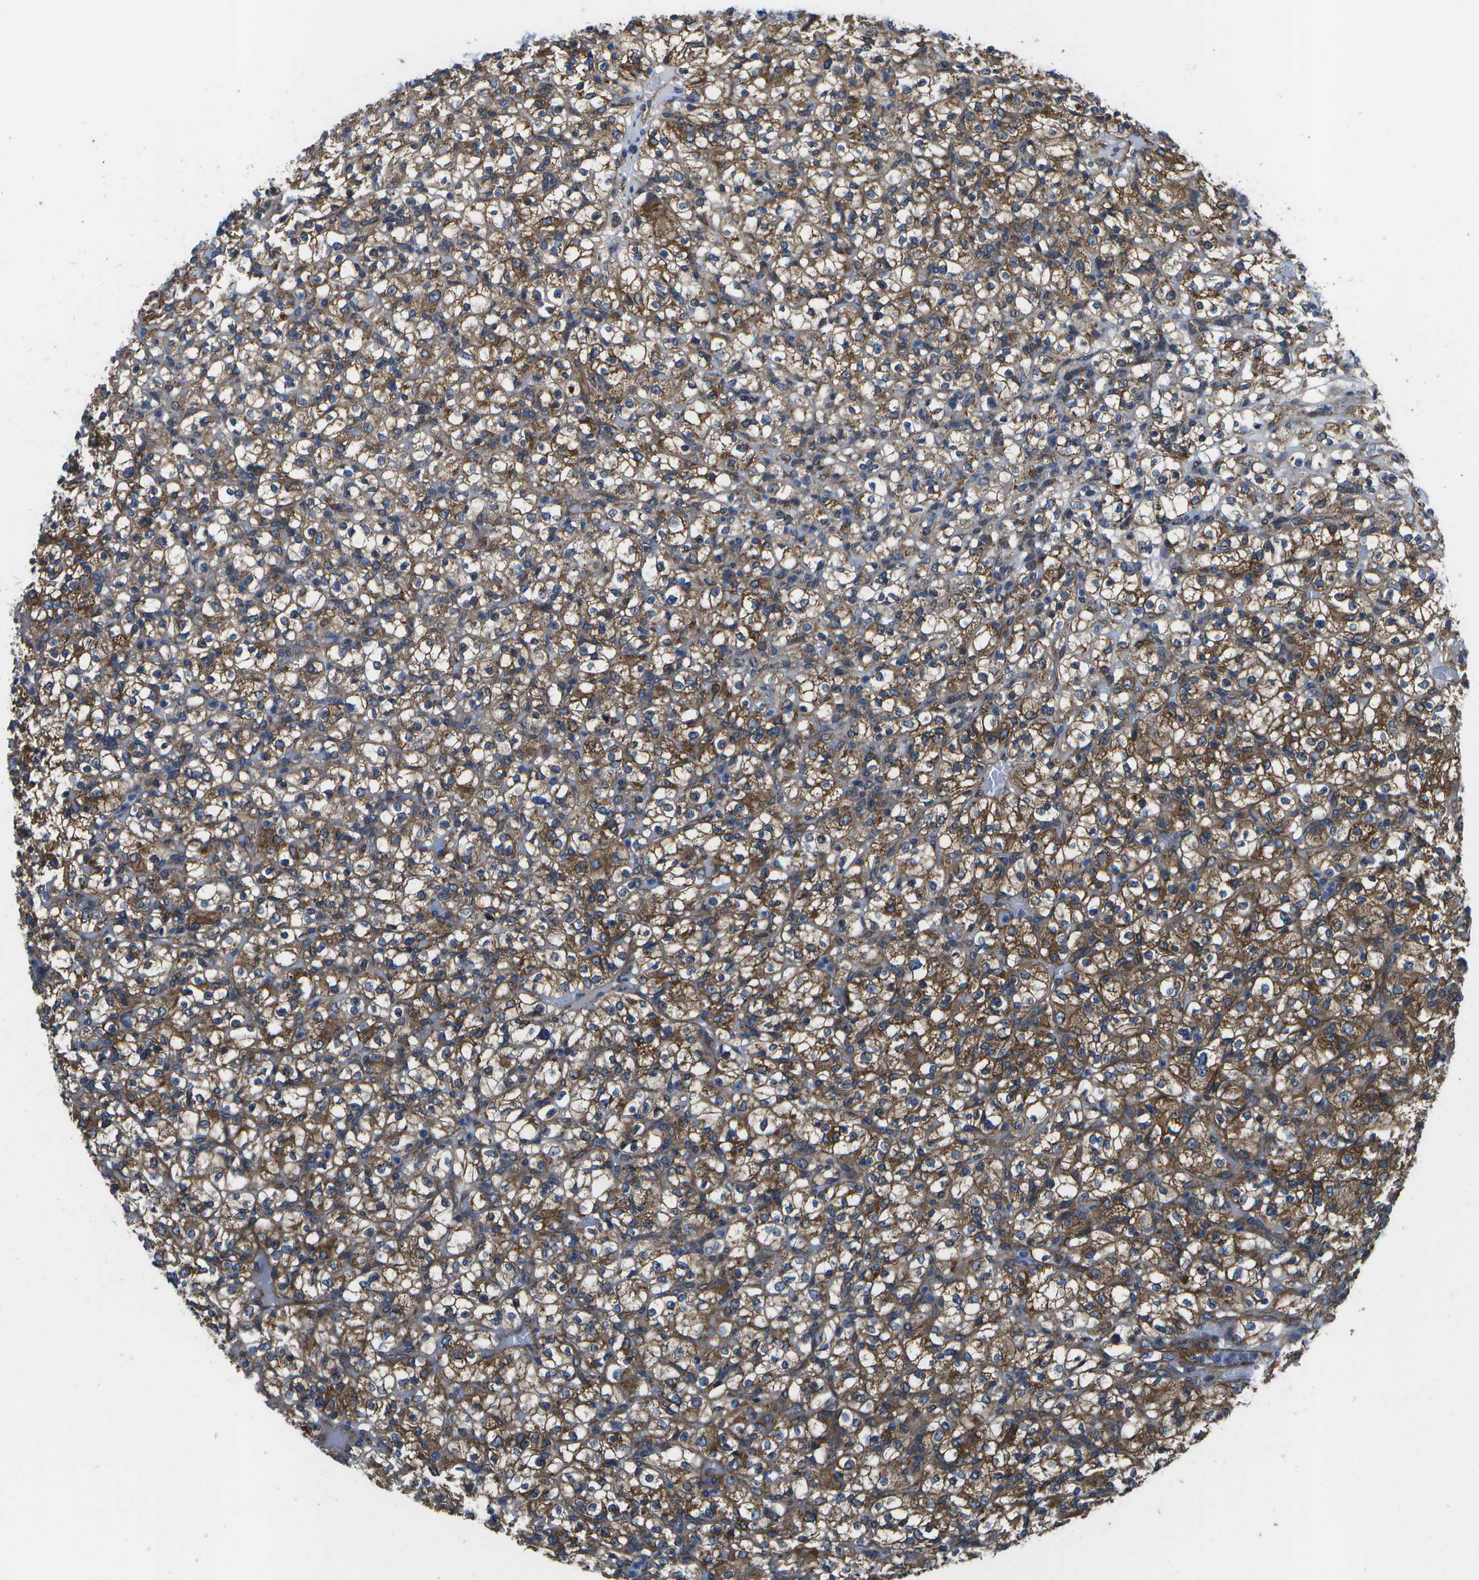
{"staining": {"intensity": "moderate", "quantity": ">75%", "location": "cytoplasmic/membranous"}, "tissue": "renal cancer", "cell_type": "Tumor cells", "image_type": "cancer", "snomed": [{"axis": "morphology", "description": "Normal tissue, NOS"}, {"axis": "morphology", "description": "Adenocarcinoma, NOS"}, {"axis": "topography", "description": "Kidney"}], "caption": "DAB (3,3'-diaminobenzidine) immunohistochemical staining of human renal cancer shows moderate cytoplasmic/membranous protein positivity in about >75% of tumor cells. Nuclei are stained in blue.", "gene": "MVK", "patient": {"sex": "female", "age": 72}}